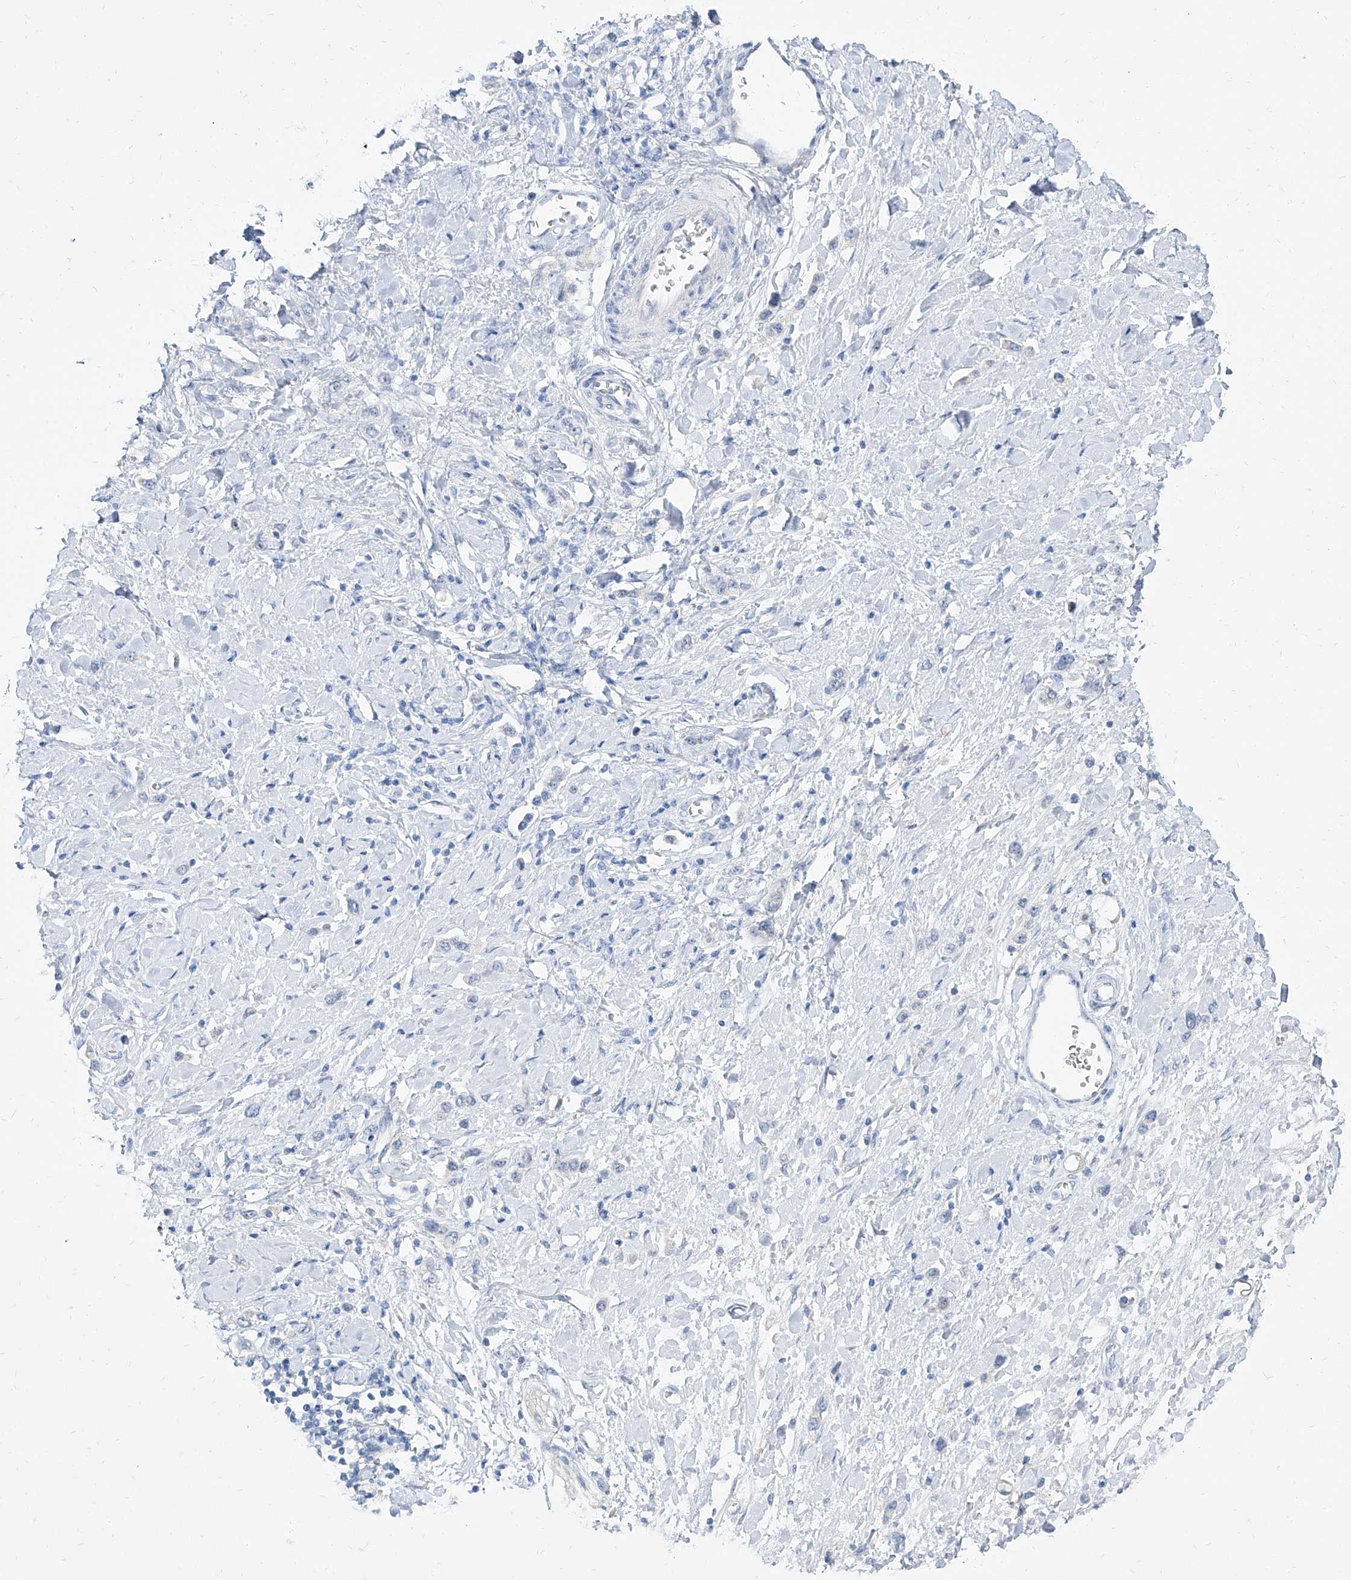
{"staining": {"intensity": "negative", "quantity": "none", "location": "none"}, "tissue": "stomach cancer", "cell_type": "Tumor cells", "image_type": "cancer", "snomed": [{"axis": "morphology", "description": "Adenocarcinoma, NOS"}, {"axis": "topography", "description": "Stomach"}], "caption": "Image shows no protein expression in tumor cells of stomach cancer tissue.", "gene": "TXLNB", "patient": {"sex": "female", "age": 65}}